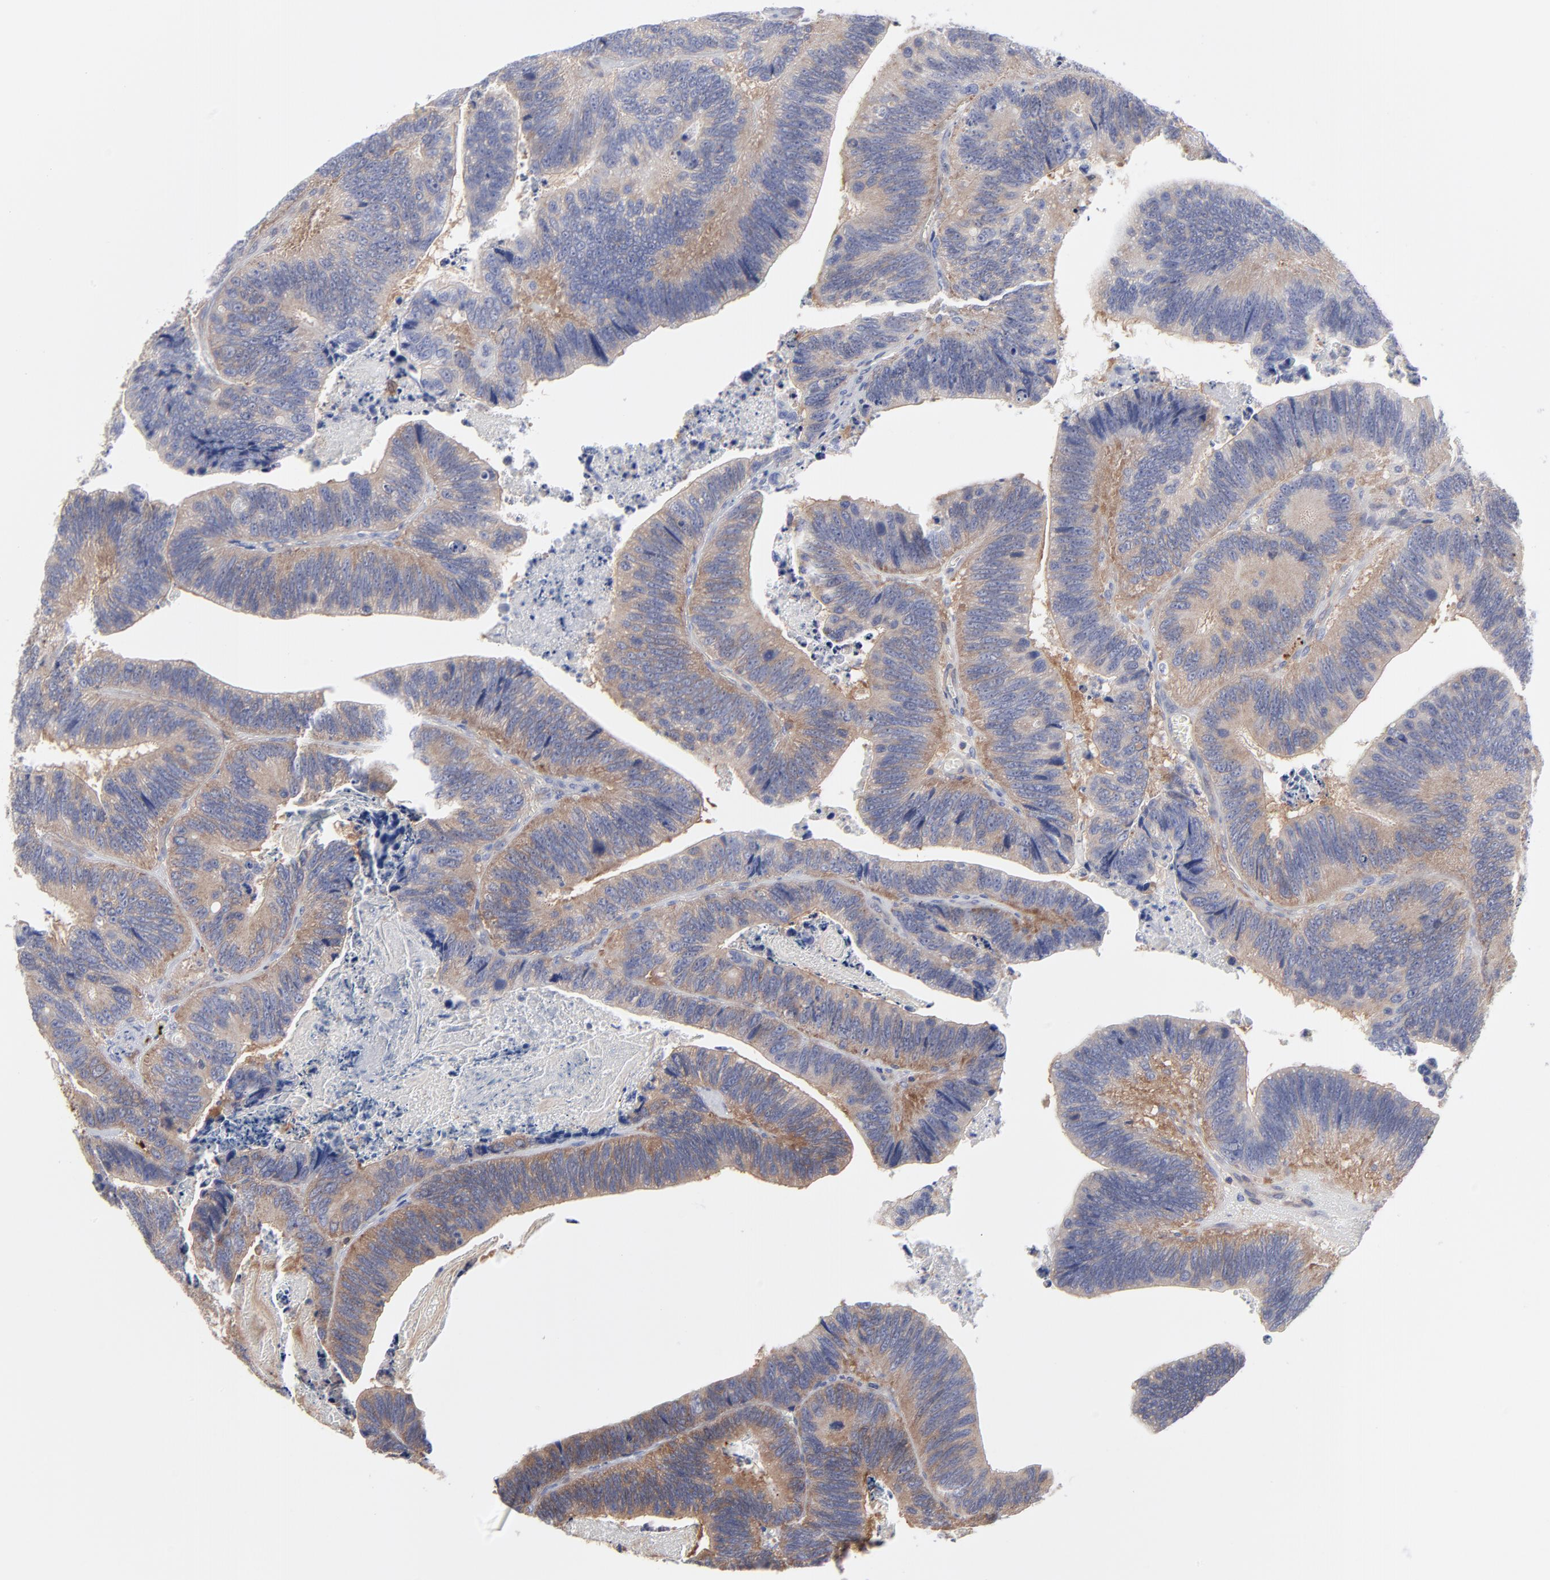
{"staining": {"intensity": "weak", "quantity": ">75%", "location": "cytoplasmic/membranous"}, "tissue": "colorectal cancer", "cell_type": "Tumor cells", "image_type": "cancer", "snomed": [{"axis": "morphology", "description": "Adenocarcinoma, NOS"}, {"axis": "topography", "description": "Colon"}], "caption": "Immunohistochemistry histopathology image of colorectal adenocarcinoma stained for a protein (brown), which demonstrates low levels of weak cytoplasmic/membranous expression in approximately >75% of tumor cells.", "gene": "NFKBIA", "patient": {"sex": "male", "age": 72}}